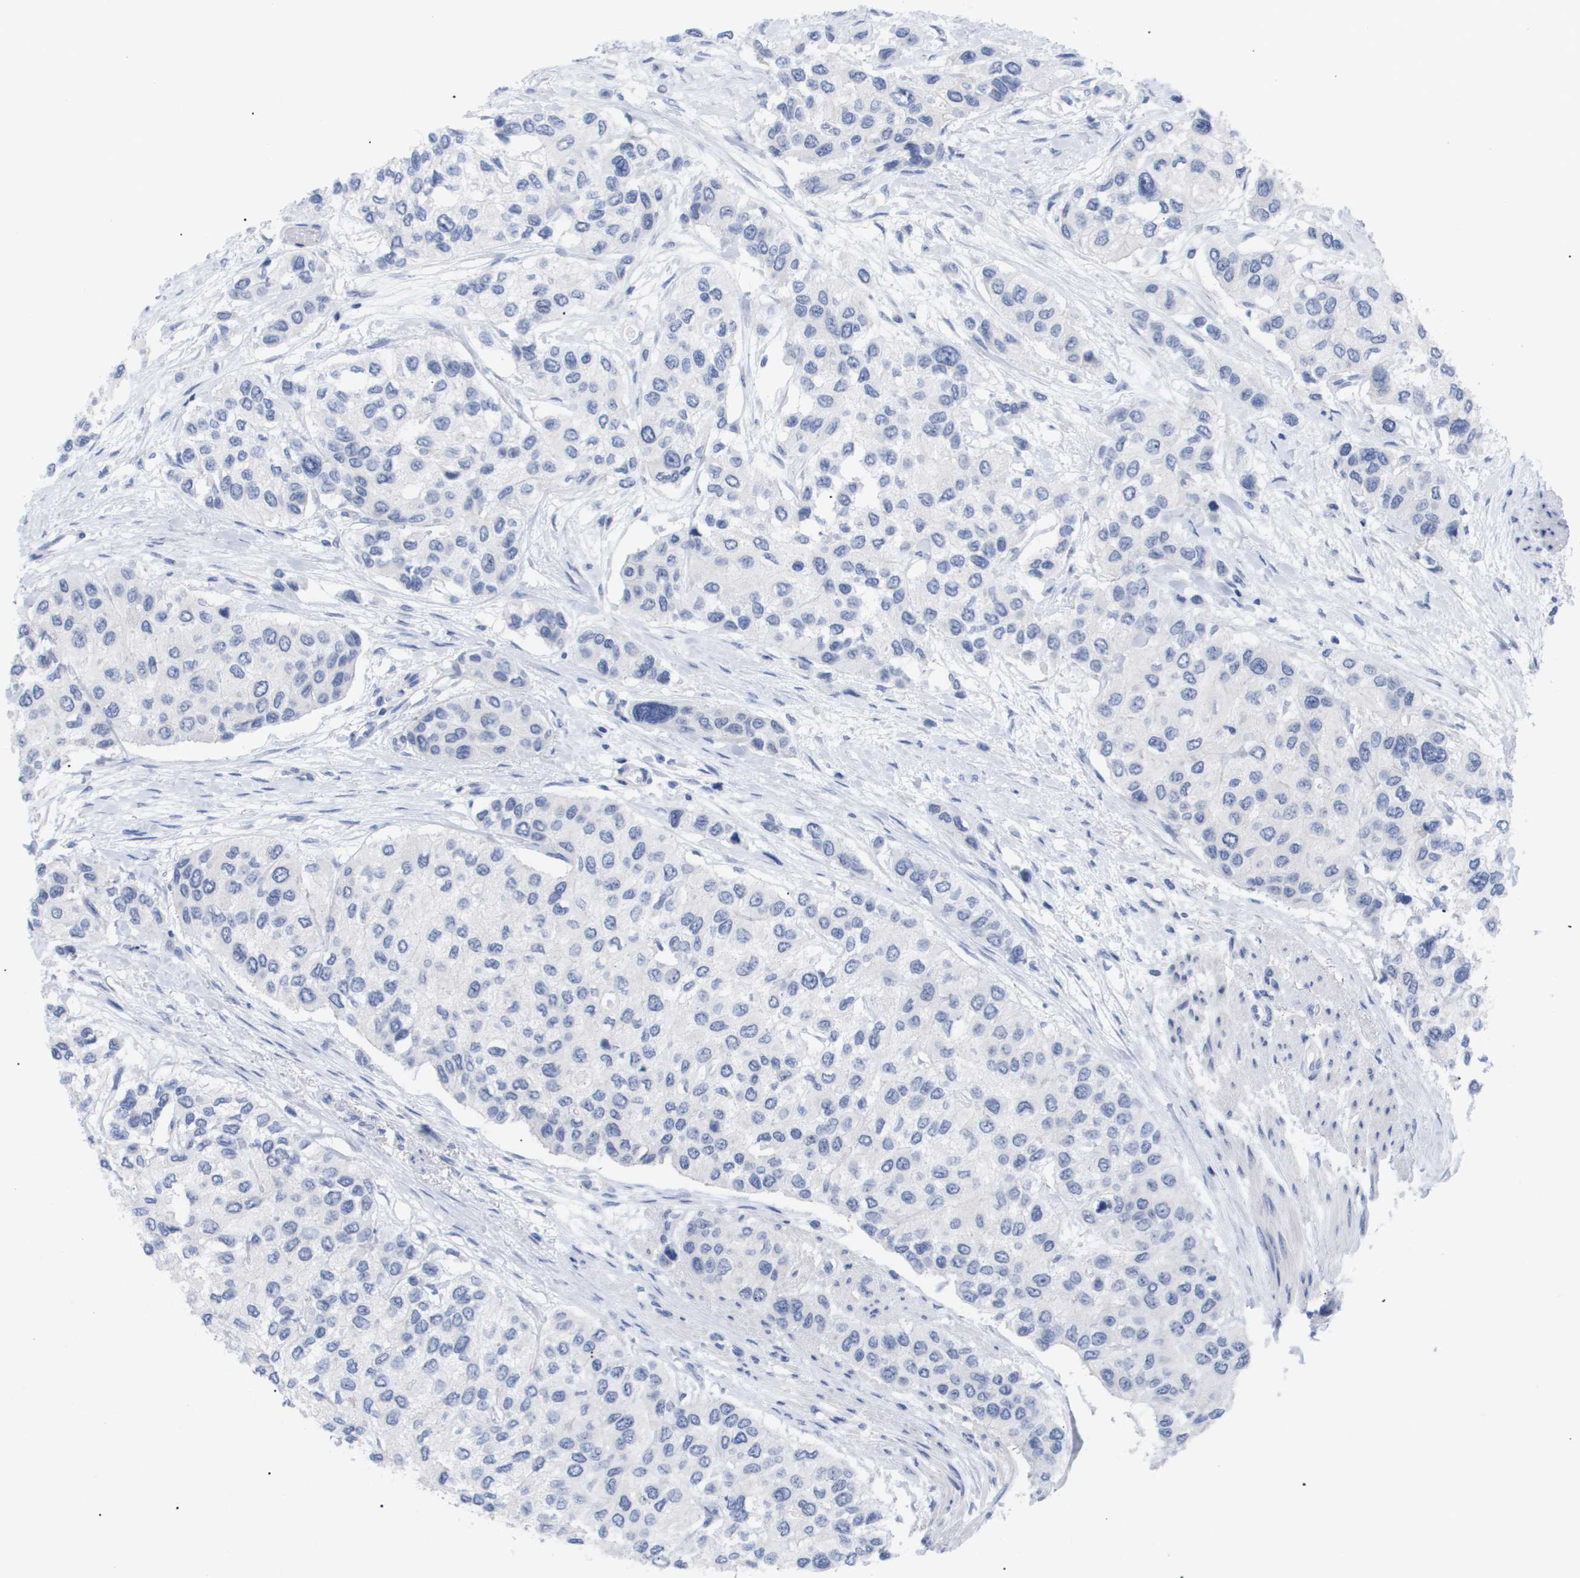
{"staining": {"intensity": "negative", "quantity": "none", "location": "none"}, "tissue": "urothelial cancer", "cell_type": "Tumor cells", "image_type": "cancer", "snomed": [{"axis": "morphology", "description": "Urothelial carcinoma, High grade"}, {"axis": "topography", "description": "Urinary bladder"}], "caption": "The immunohistochemistry (IHC) photomicrograph has no significant positivity in tumor cells of urothelial carcinoma (high-grade) tissue.", "gene": "CAV3", "patient": {"sex": "female", "age": 56}}